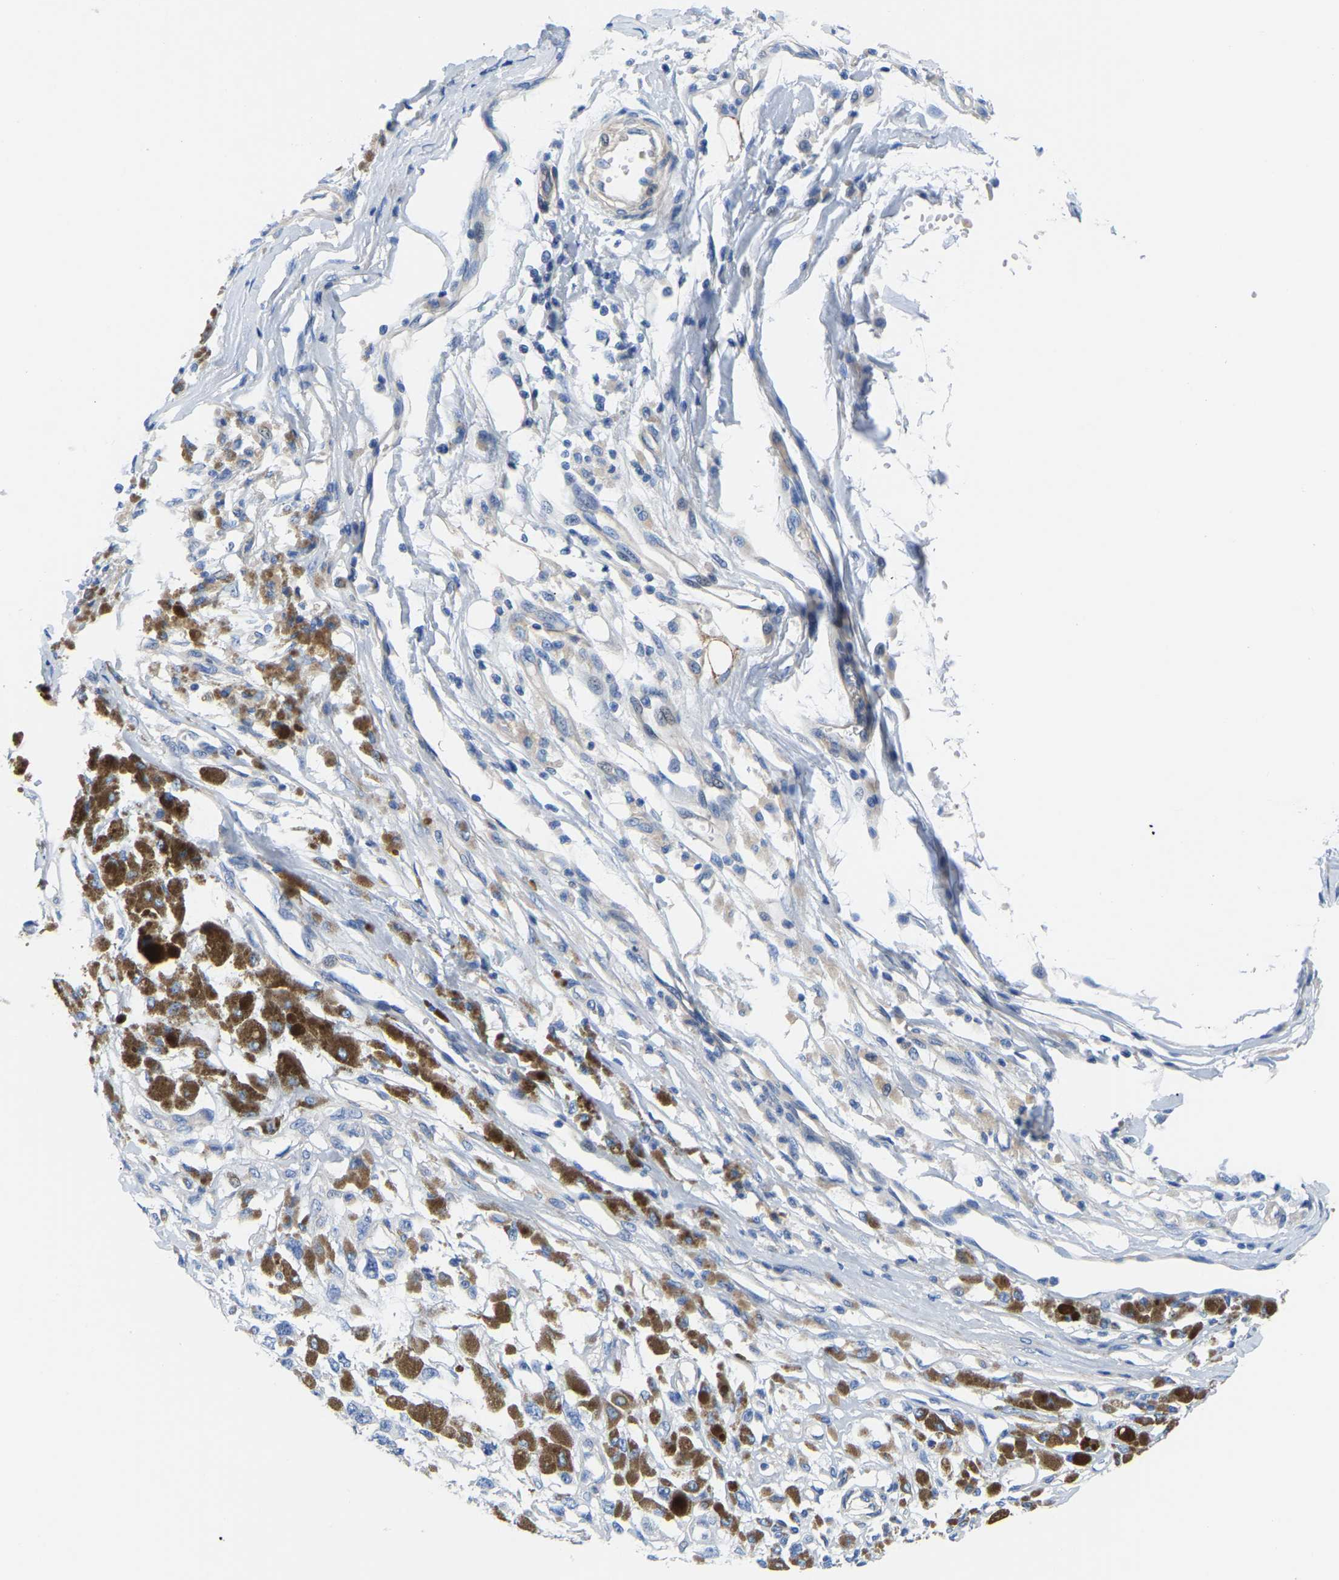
{"staining": {"intensity": "negative", "quantity": "none", "location": "none"}, "tissue": "melanoma", "cell_type": "Tumor cells", "image_type": "cancer", "snomed": [{"axis": "morphology", "description": "Malignant melanoma, Metastatic site"}, {"axis": "topography", "description": "Lymph node"}], "caption": "Immunohistochemistry of melanoma reveals no expression in tumor cells.", "gene": "UPK3A", "patient": {"sex": "male", "age": 59}}